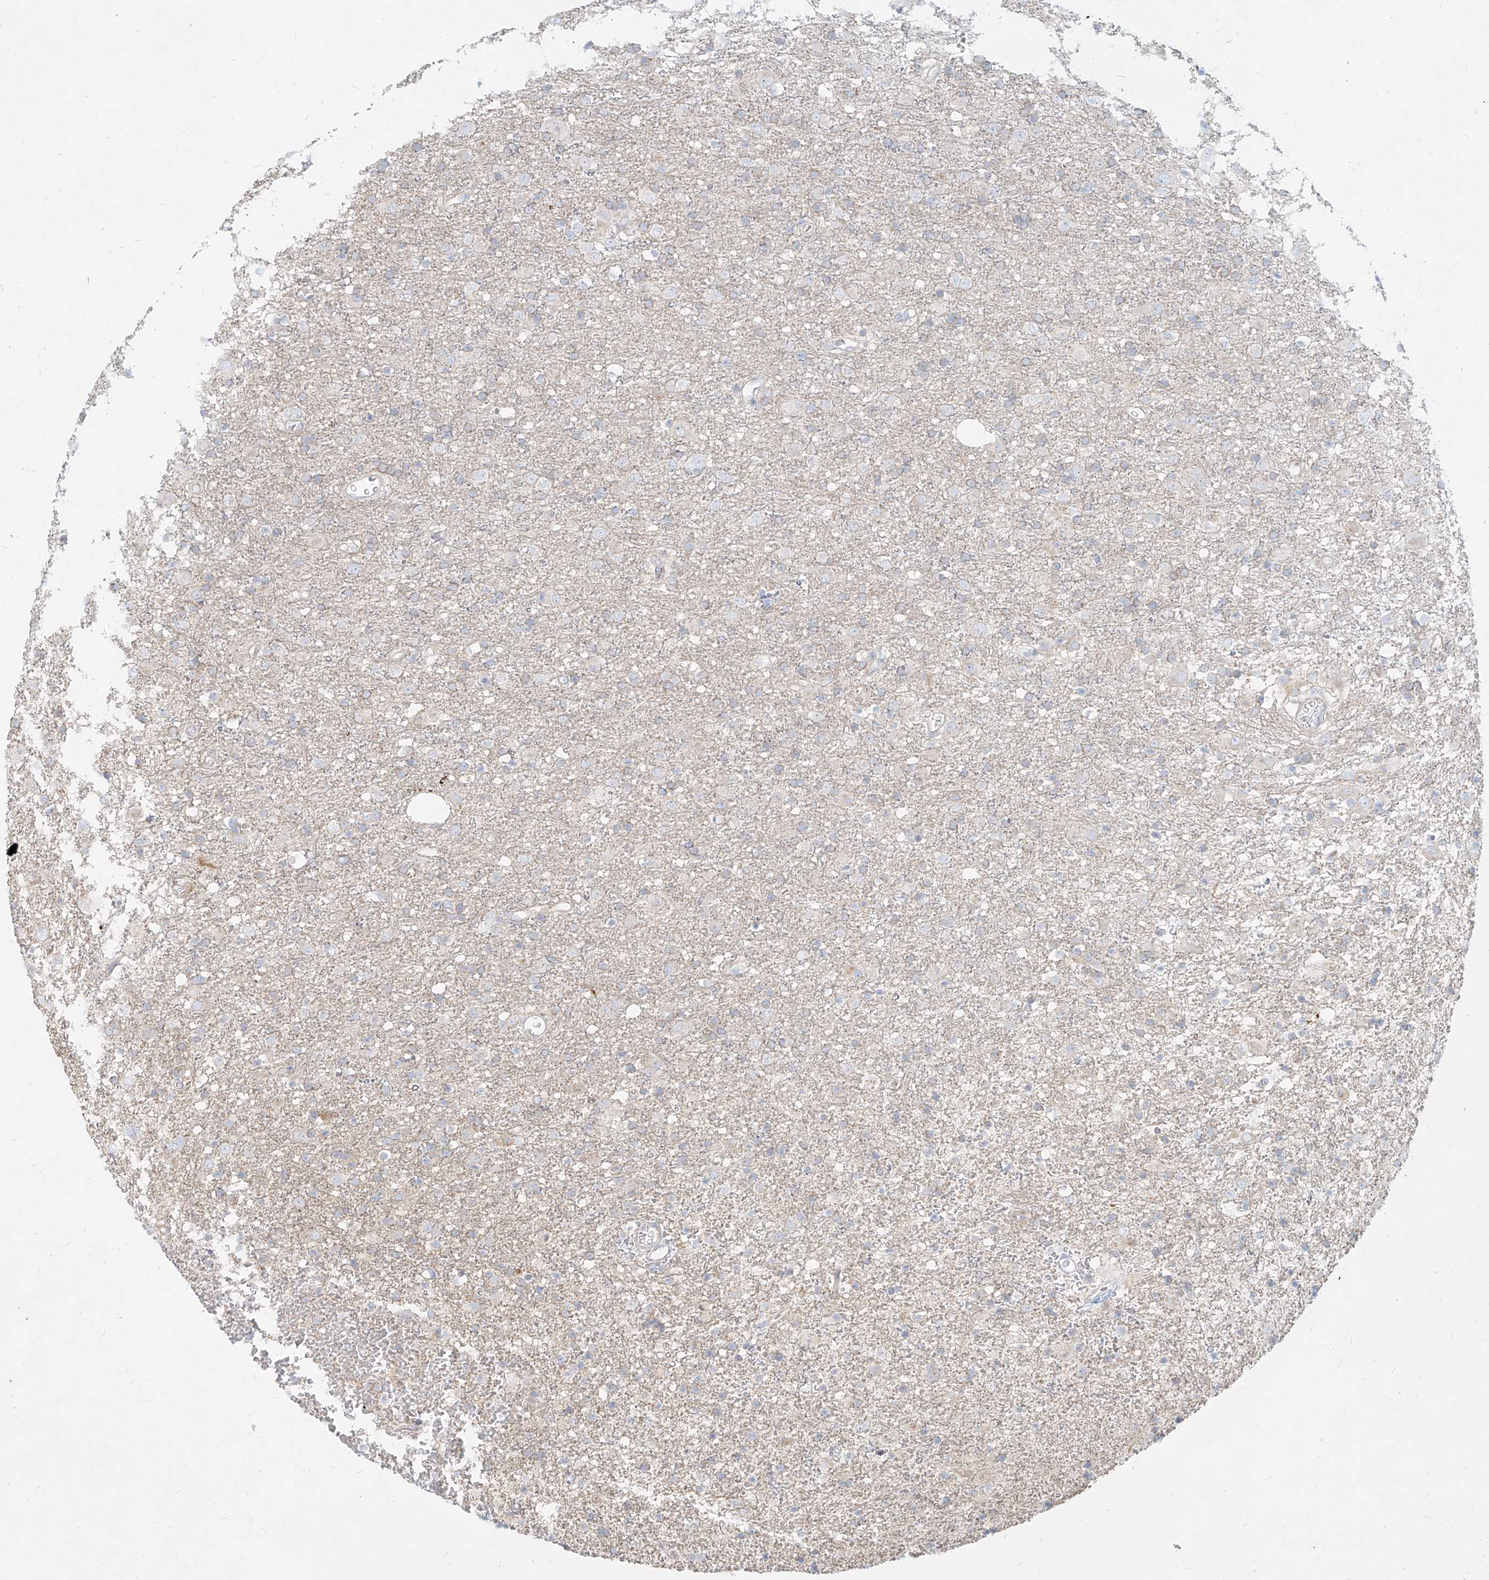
{"staining": {"intensity": "negative", "quantity": "none", "location": "none"}, "tissue": "glioma", "cell_type": "Tumor cells", "image_type": "cancer", "snomed": [{"axis": "morphology", "description": "Glioma, malignant, Low grade"}, {"axis": "topography", "description": "Brain"}], "caption": "Immunohistochemistry (IHC) histopathology image of malignant glioma (low-grade) stained for a protein (brown), which demonstrates no expression in tumor cells.", "gene": "MTX2", "patient": {"sex": "male", "age": 65}}